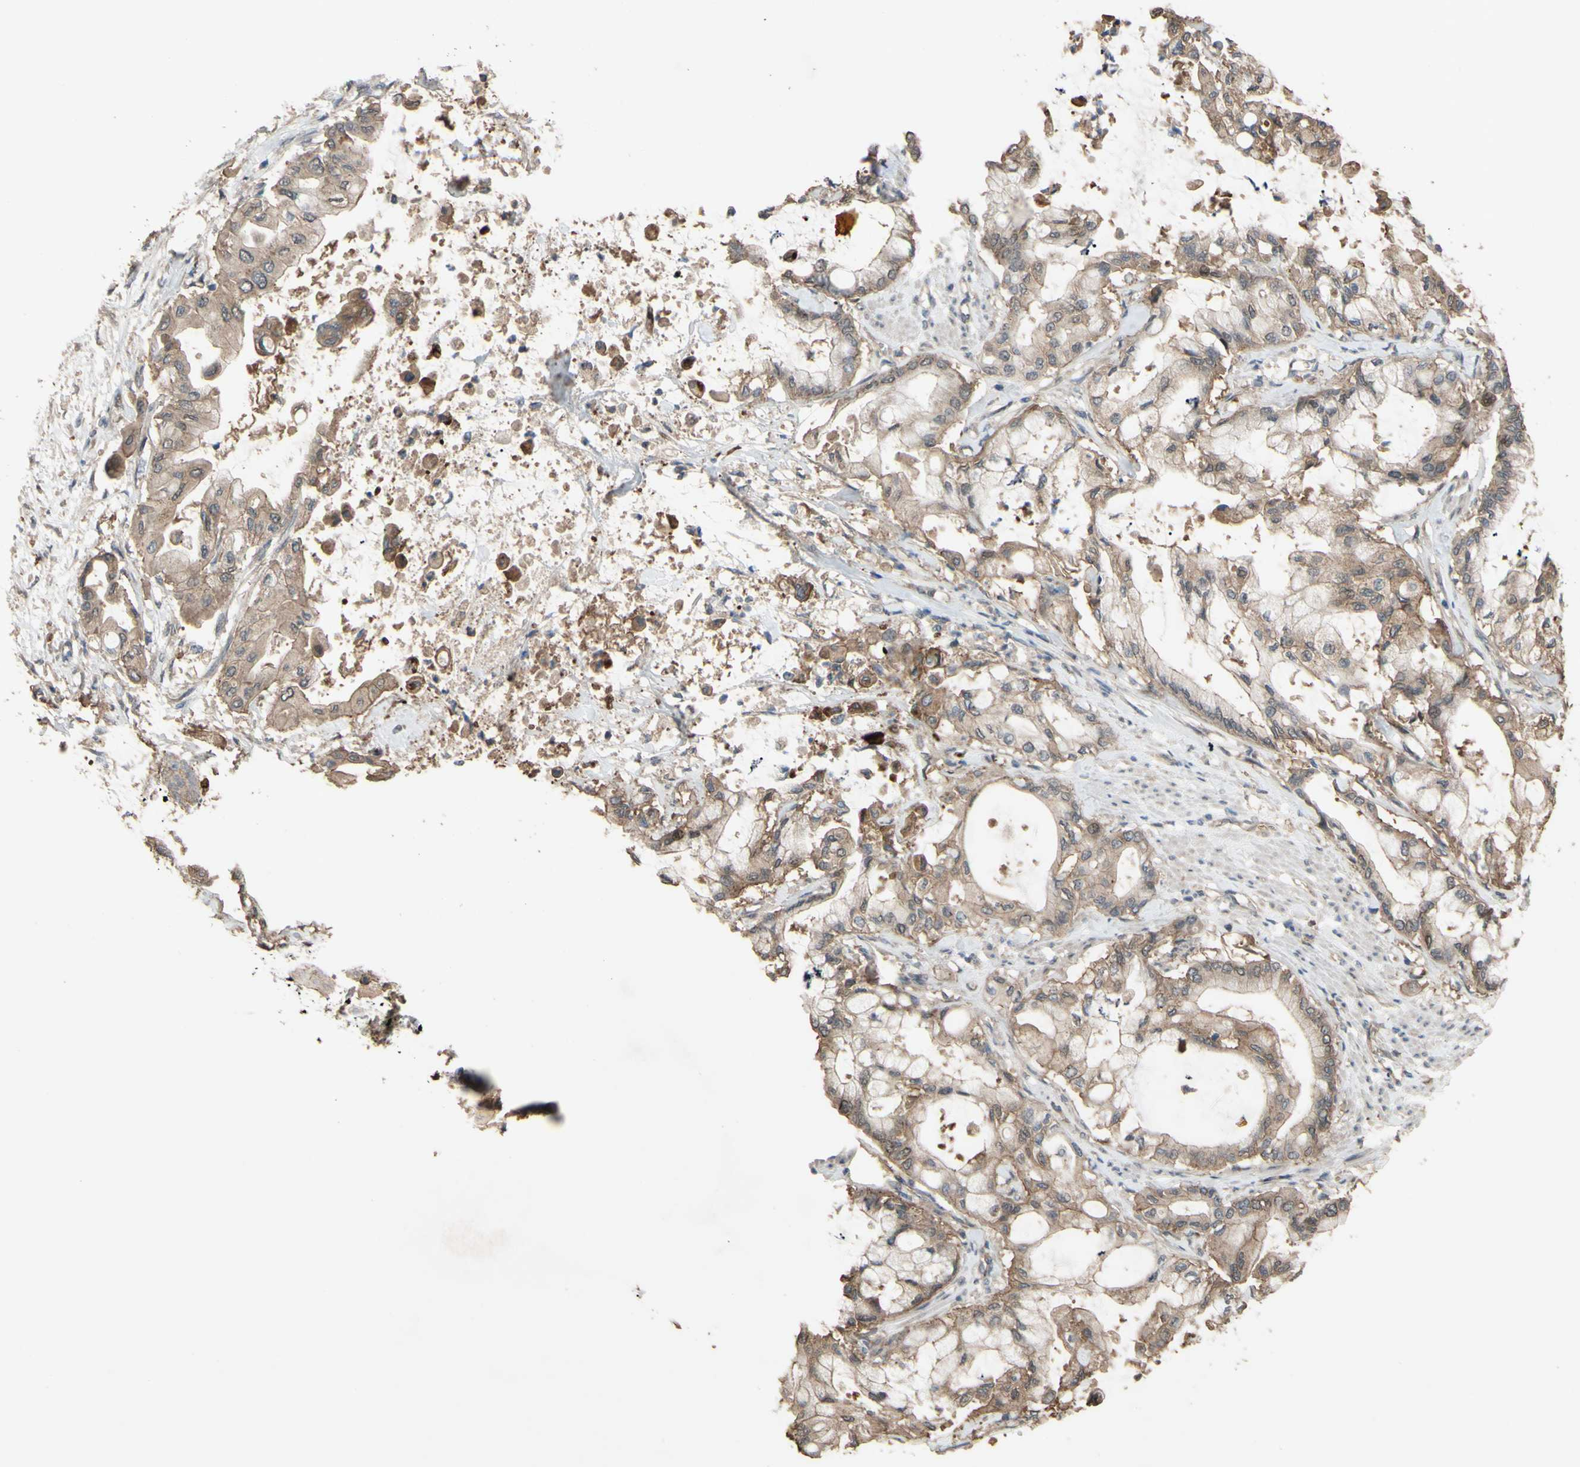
{"staining": {"intensity": "weak", "quantity": ">75%", "location": "cytoplasmic/membranous"}, "tissue": "pancreatic cancer", "cell_type": "Tumor cells", "image_type": "cancer", "snomed": [{"axis": "morphology", "description": "Adenocarcinoma, NOS"}, {"axis": "morphology", "description": "Adenocarcinoma, metastatic, NOS"}, {"axis": "topography", "description": "Lymph node"}, {"axis": "topography", "description": "Pancreas"}, {"axis": "topography", "description": "Duodenum"}], "caption": "Protein staining exhibits weak cytoplasmic/membranous staining in about >75% of tumor cells in pancreatic cancer.", "gene": "SHROOM4", "patient": {"sex": "female", "age": 64}}